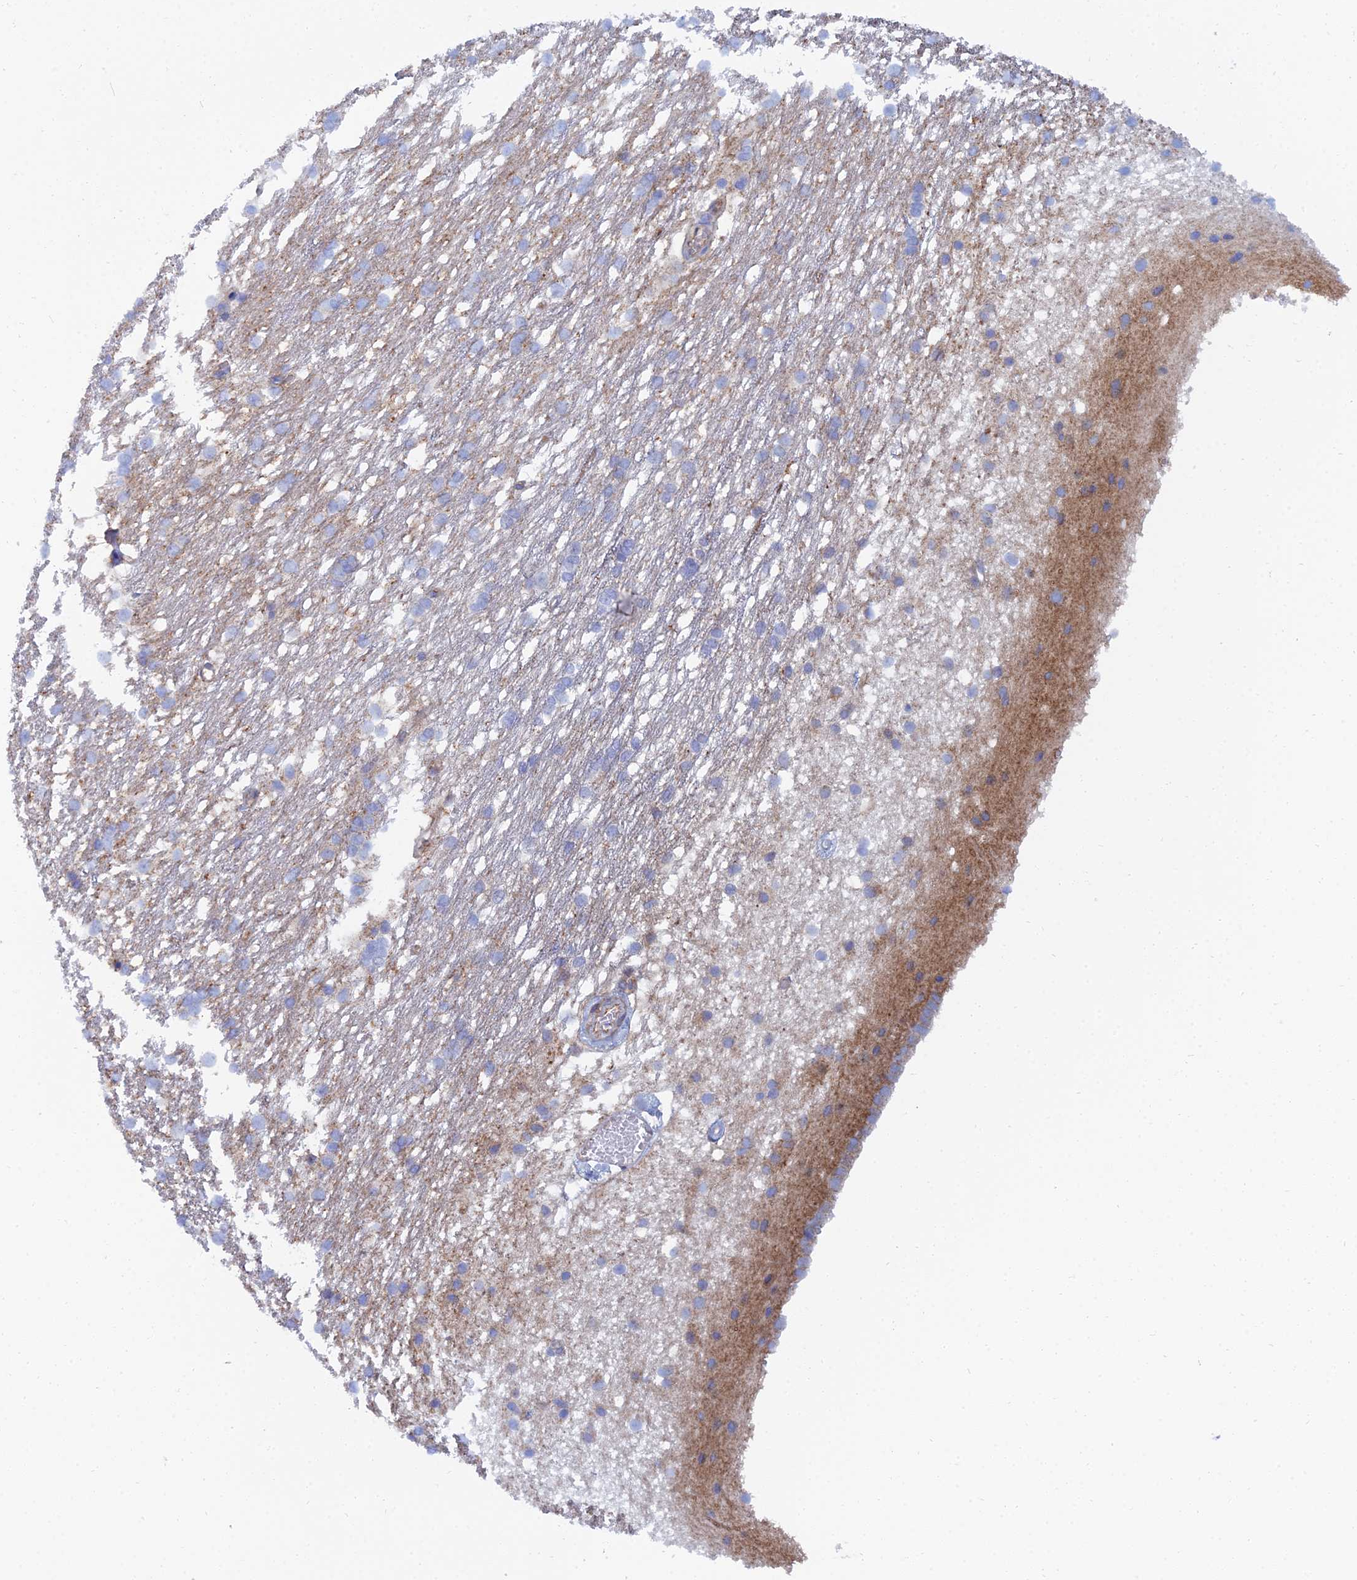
{"staining": {"intensity": "moderate", "quantity": "<25%", "location": "cytoplasmic/membranous"}, "tissue": "caudate", "cell_type": "Glial cells", "image_type": "normal", "snomed": [{"axis": "morphology", "description": "Normal tissue, NOS"}, {"axis": "topography", "description": "Lateral ventricle wall"}], "caption": "Immunohistochemistry (IHC) image of unremarkable caudate: caudate stained using immunohistochemistry demonstrates low levels of moderate protein expression localized specifically in the cytoplasmic/membranous of glial cells, appearing as a cytoplasmic/membranous brown color.", "gene": "TRIM43B", "patient": {"sex": "female", "age": 19}}